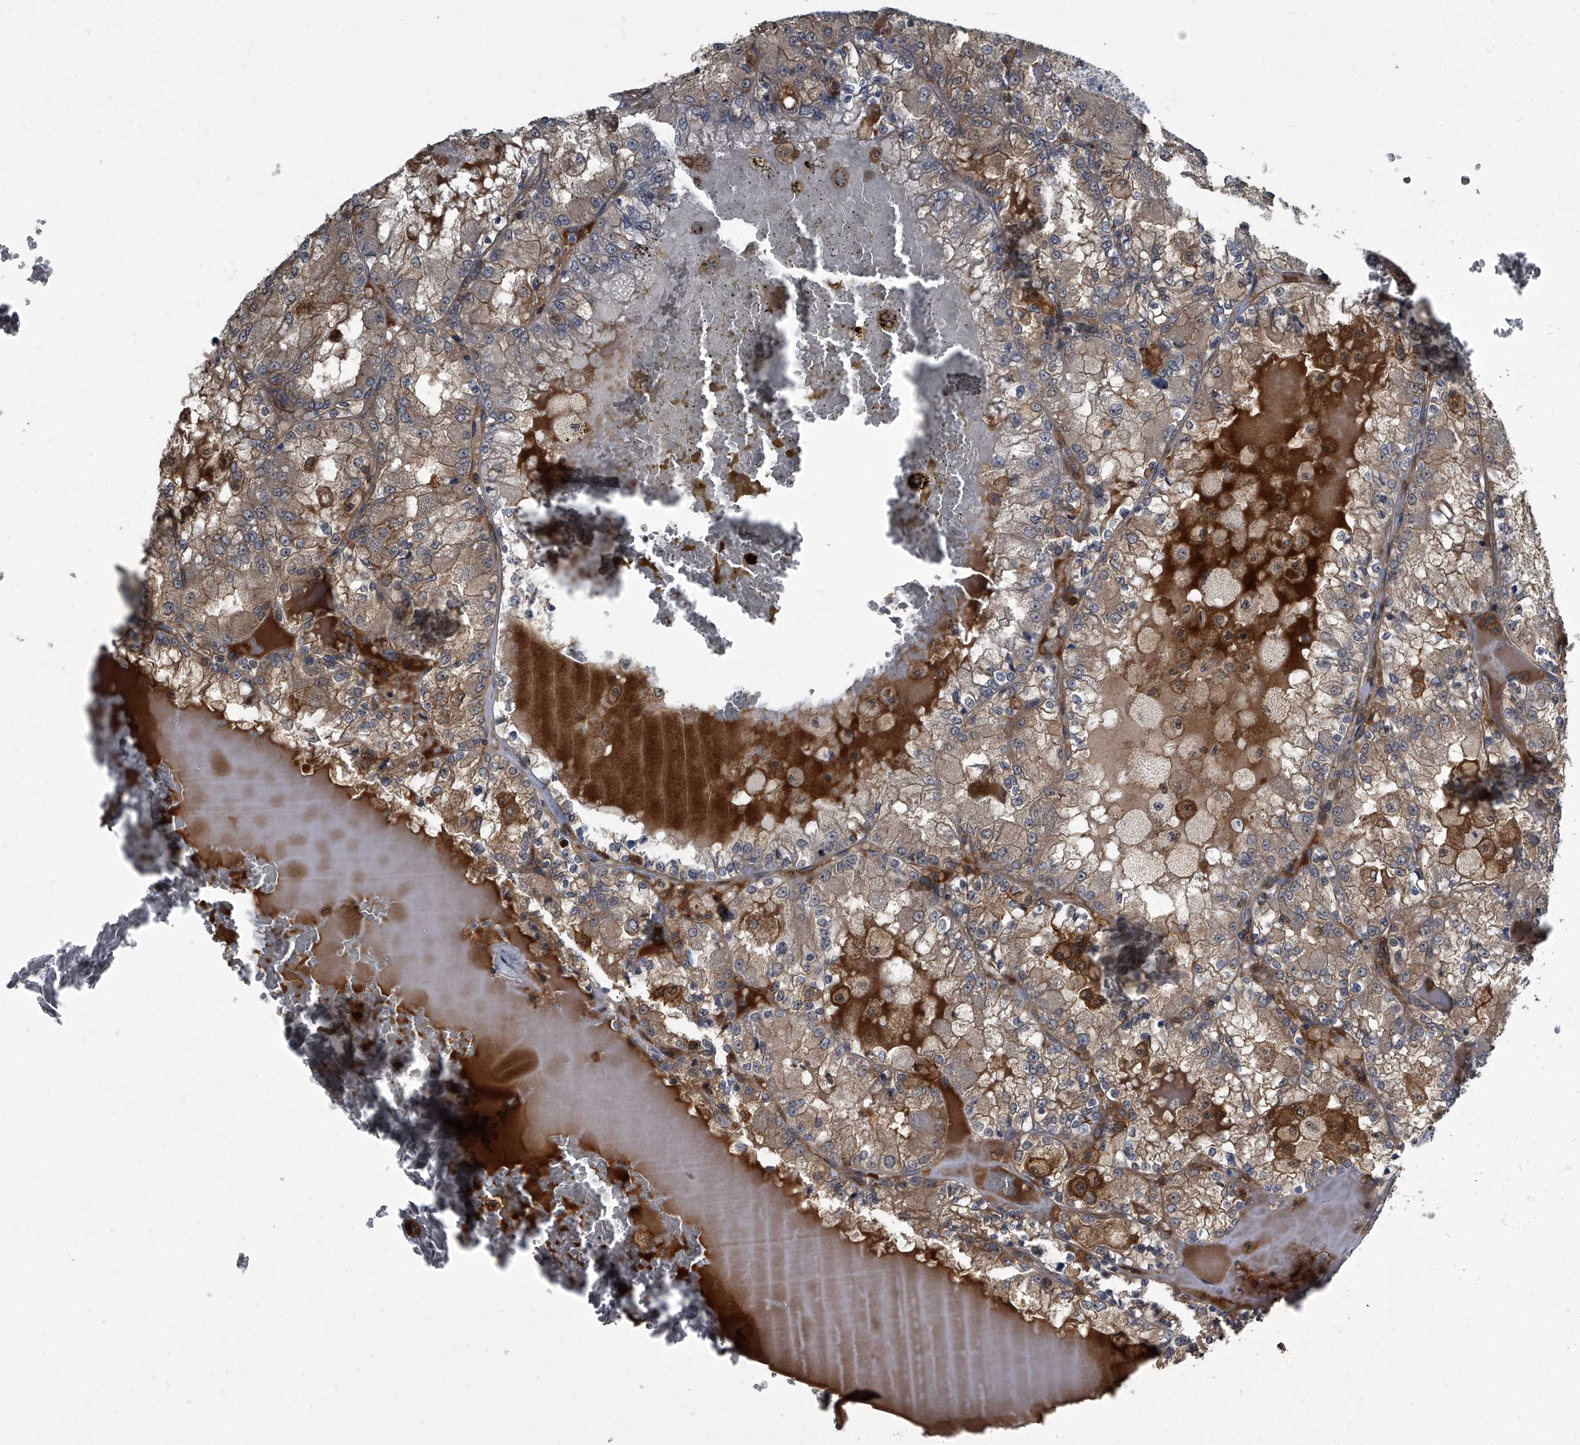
{"staining": {"intensity": "weak", "quantity": ">75%", "location": "cytoplasmic/membranous"}, "tissue": "renal cancer", "cell_type": "Tumor cells", "image_type": "cancer", "snomed": [{"axis": "morphology", "description": "Adenocarcinoma, NOS"}, {"axis": "topography", "description": "Kidney"}], "caption": "A brown stain highlights weak cytoplasmic/membranous positivity of a protein in renal adenocarcinoma tumor cells.", "gene": "CDV3", "patient": {"sex": "female", "age": 56}}